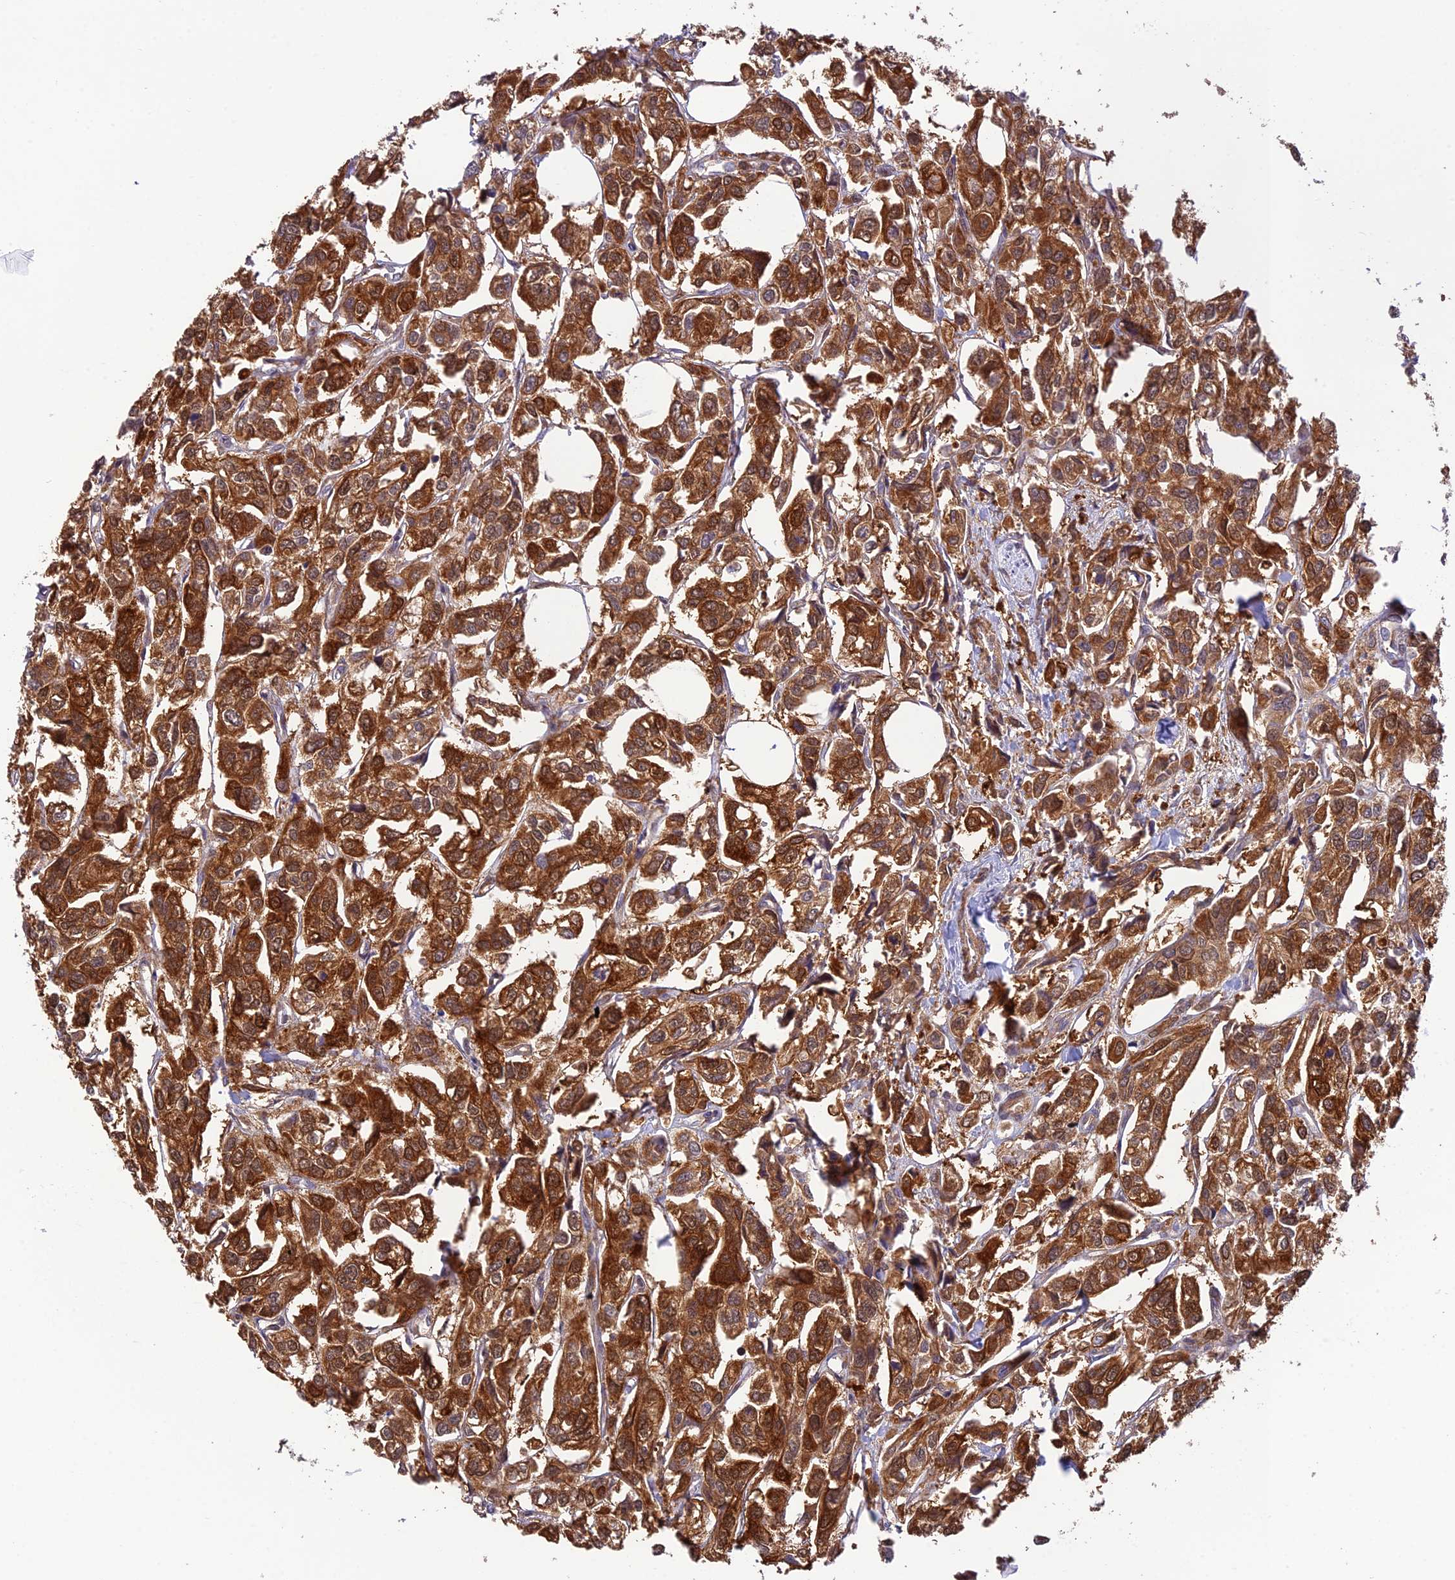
{"staining": {"intensity": "strong", "quantity": ">75%", "location": "cytoplasmic/membranous"}, "tissue": "urothelial cancer", "cell_type": "Tumor cells", "image_type": "cancer", "snomed": [{"axis": "morphology", "description": "Urothelial carcinoma, High grade"}, {"axis": "topography", "description": "Urinary bladder"}], "caption": "Protein expression analysis of human urothelial carcinoma (high-grade) reveals strong cytoplasmic/membranous expression in about >75% of tumor cells. (DAB IHC with brightfield microscopy, high magnification).", "gene": "EVI5L", "patient": {"sex": "male", "age": 67}}